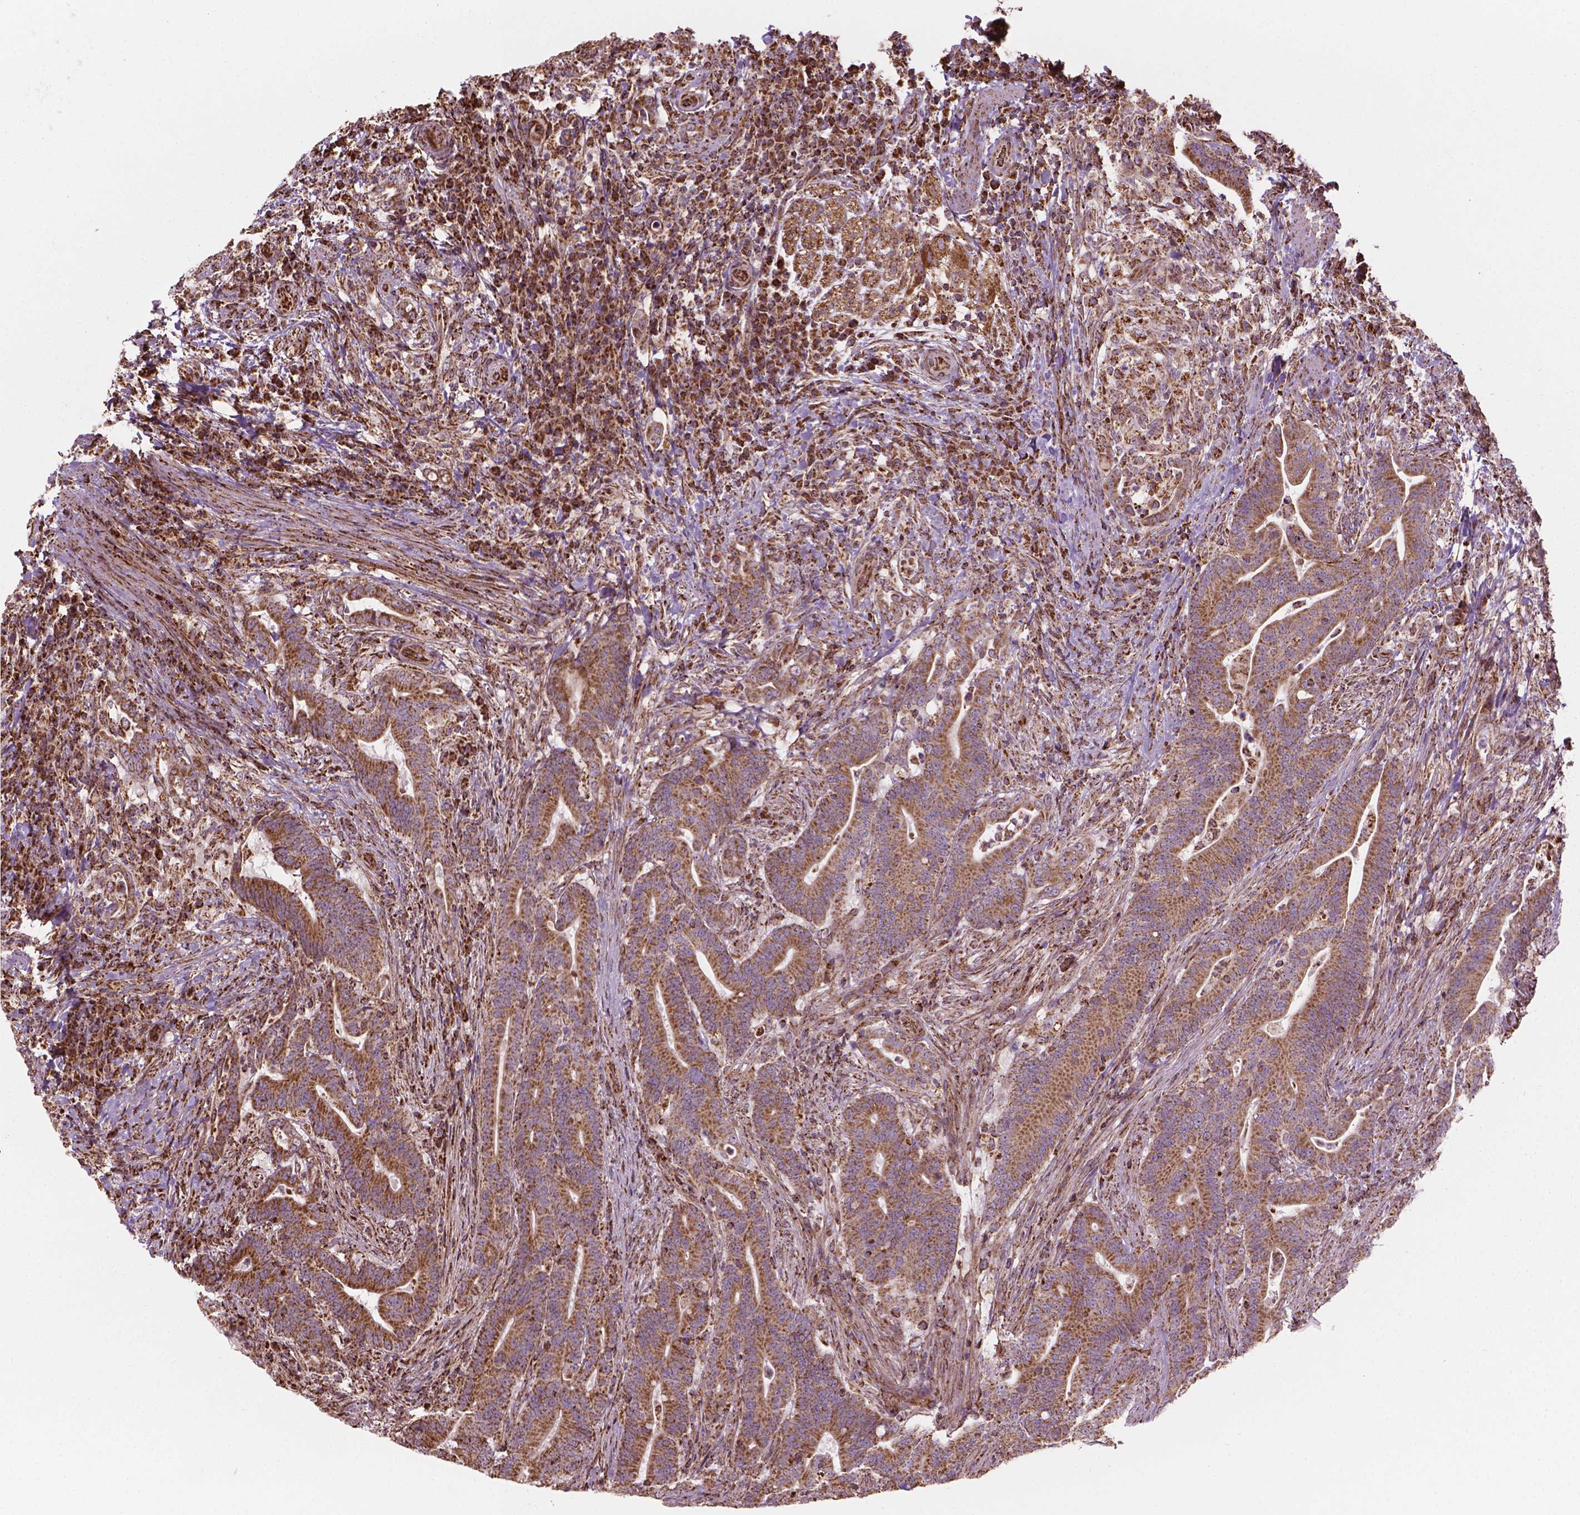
{"staining": {"intensity": "weak", "quantity": ">75%", "location": "cytoplasmic/membranous"}, "tissue": "colorectal cancer", "cell_type": "Tumor cells", "image_type": "cancer", "snomed": [{"axis": "morphology", "description": "Adenocarcinoma, NOS"}, {"axis": "topography", "description": "Colon"}], "caption": "Immunohistochemistry histopathology image of neoplastic tissue: adenocarcinoma (colorectal) stained using immunohistochemistry shows low levels of weak protein expression localized specifically in the cytoplasmic/membranous of tumor cells, appearing as a cytoplasmic/membranous brown color.", "gene": "HS3ST3A1", "patient": {"sex": "female", "age": 66}}